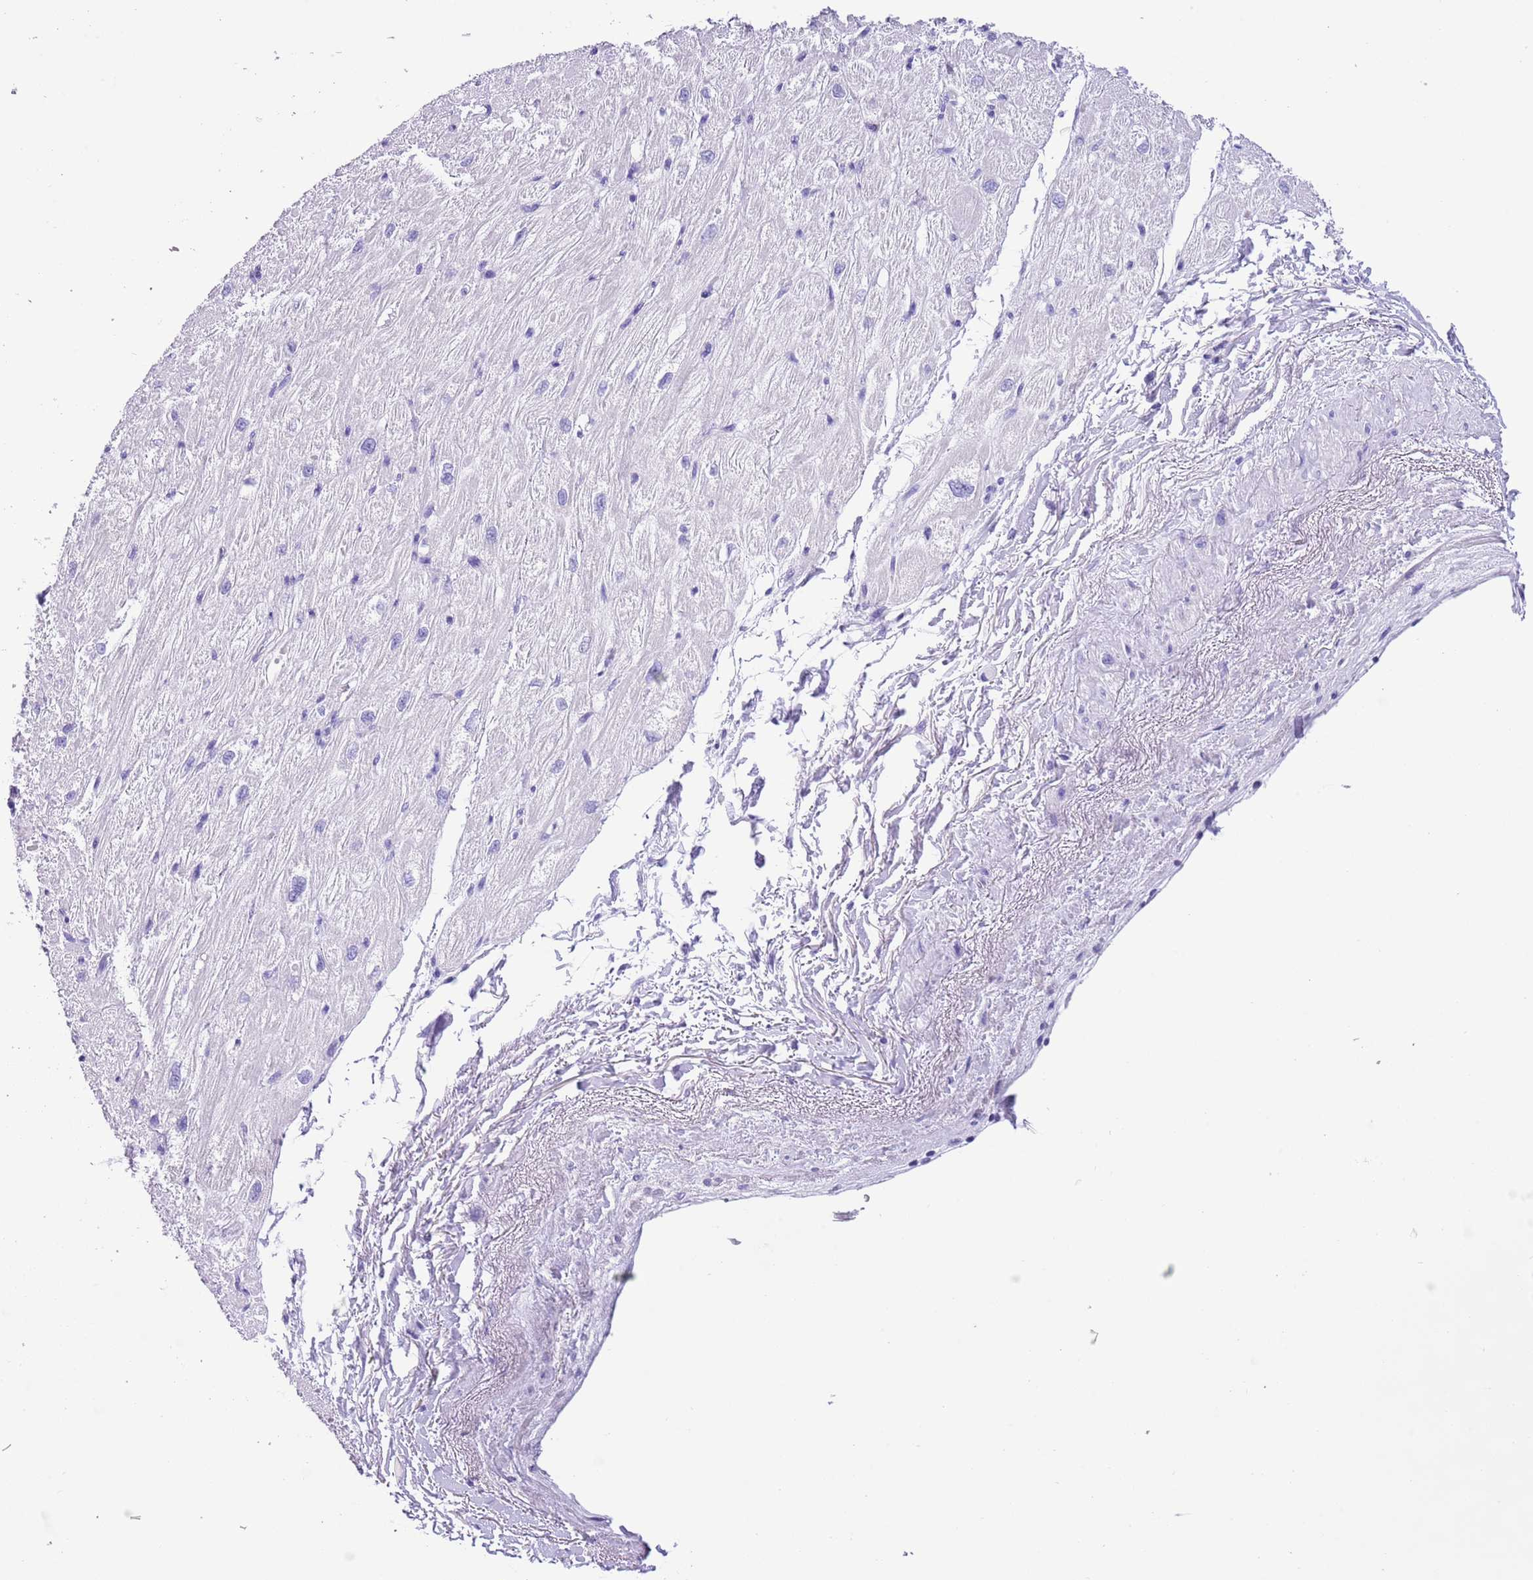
{"staining": {"intensity": "negative", "quantity": "none", "location": "none"}, "tissue": "heart muscle", "cell_type": "Cardiomyocytes", "image_type": "normal", "snomed": [{"axis": "morphology", "description": "Normal tissue, NOS"}, {"axis": "topography", "description": "Heart"}], "caption": "IHC photomicrograph of unremarkable heart muscle stained for a protein (brown), which shows no expression in cardiomyocytes.", "gene": "TMEM185A", "patient": {"sex": "male", "age": 65}}